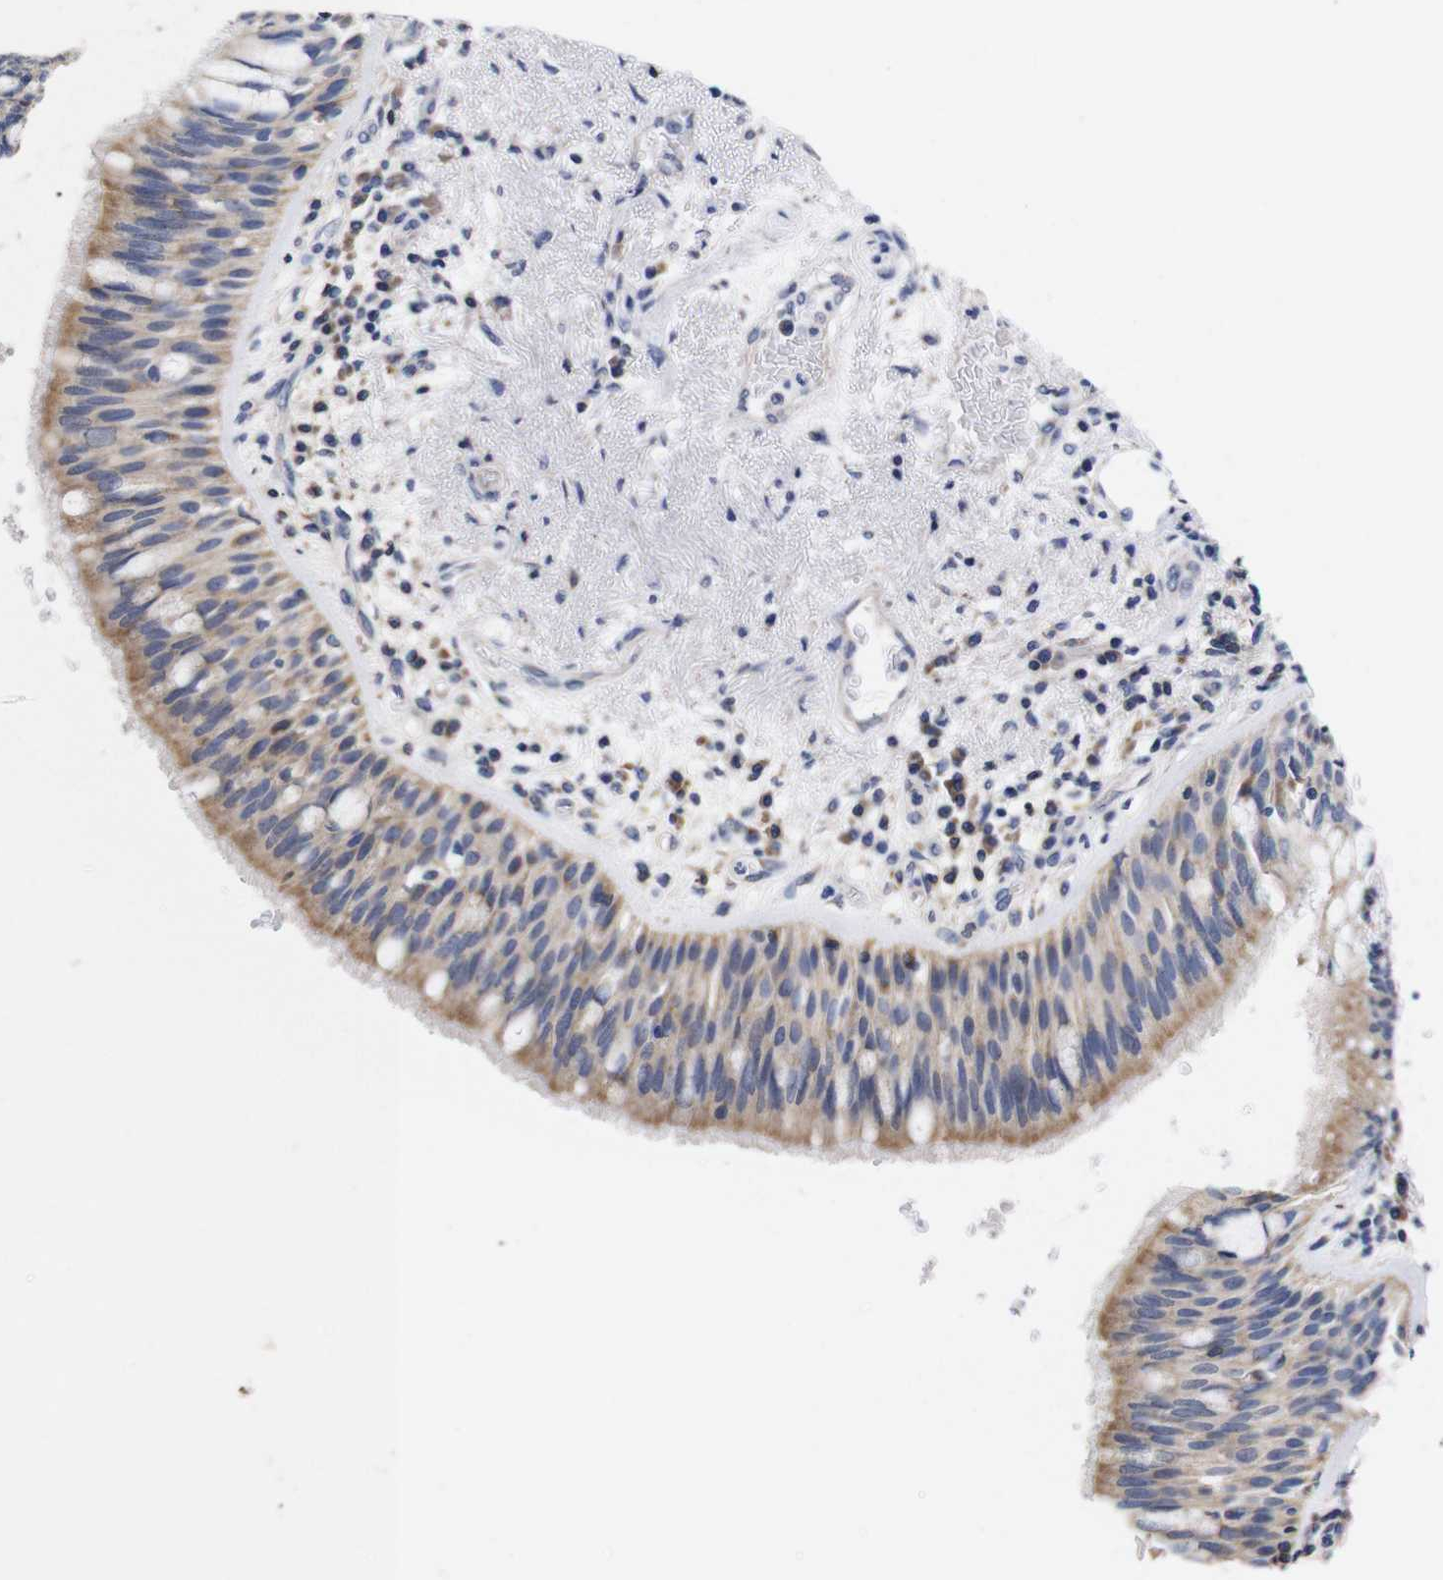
{"staining": {"intensity": "moderate", "quantity": ">75%", "location": "cytoplasmic/membranous"}, "tissue": "bronchus", "cell_type": "Respiratory epithelial cells", "image_type": "normal", "snomed": [{"axis": "morphology", "description": "Normal tissue, NOS"}, {"axis": "morphology", "description": "Adenocarcinoma, NOS"}, {"axis": "morphology", "description": "Adenocarcinoma, metastatic, NOS"}, {"axis": "topography", "description": "Lymph node"}, {"axis": "topography", "description": "Bronchus"}, {"axis": "topography", "description": "Lung"}], "caption": "Immunohistochemistry of normal human bronchus displays medium levels of moderate cytoplasmic/membranous positivity in approximately >75% of respiratory epithelial cells. (DAB IHC, brown staining for protein, blue staining for nuclei).", "gene": "OPN3", "patient": {"sex": "female", "age": 54}}